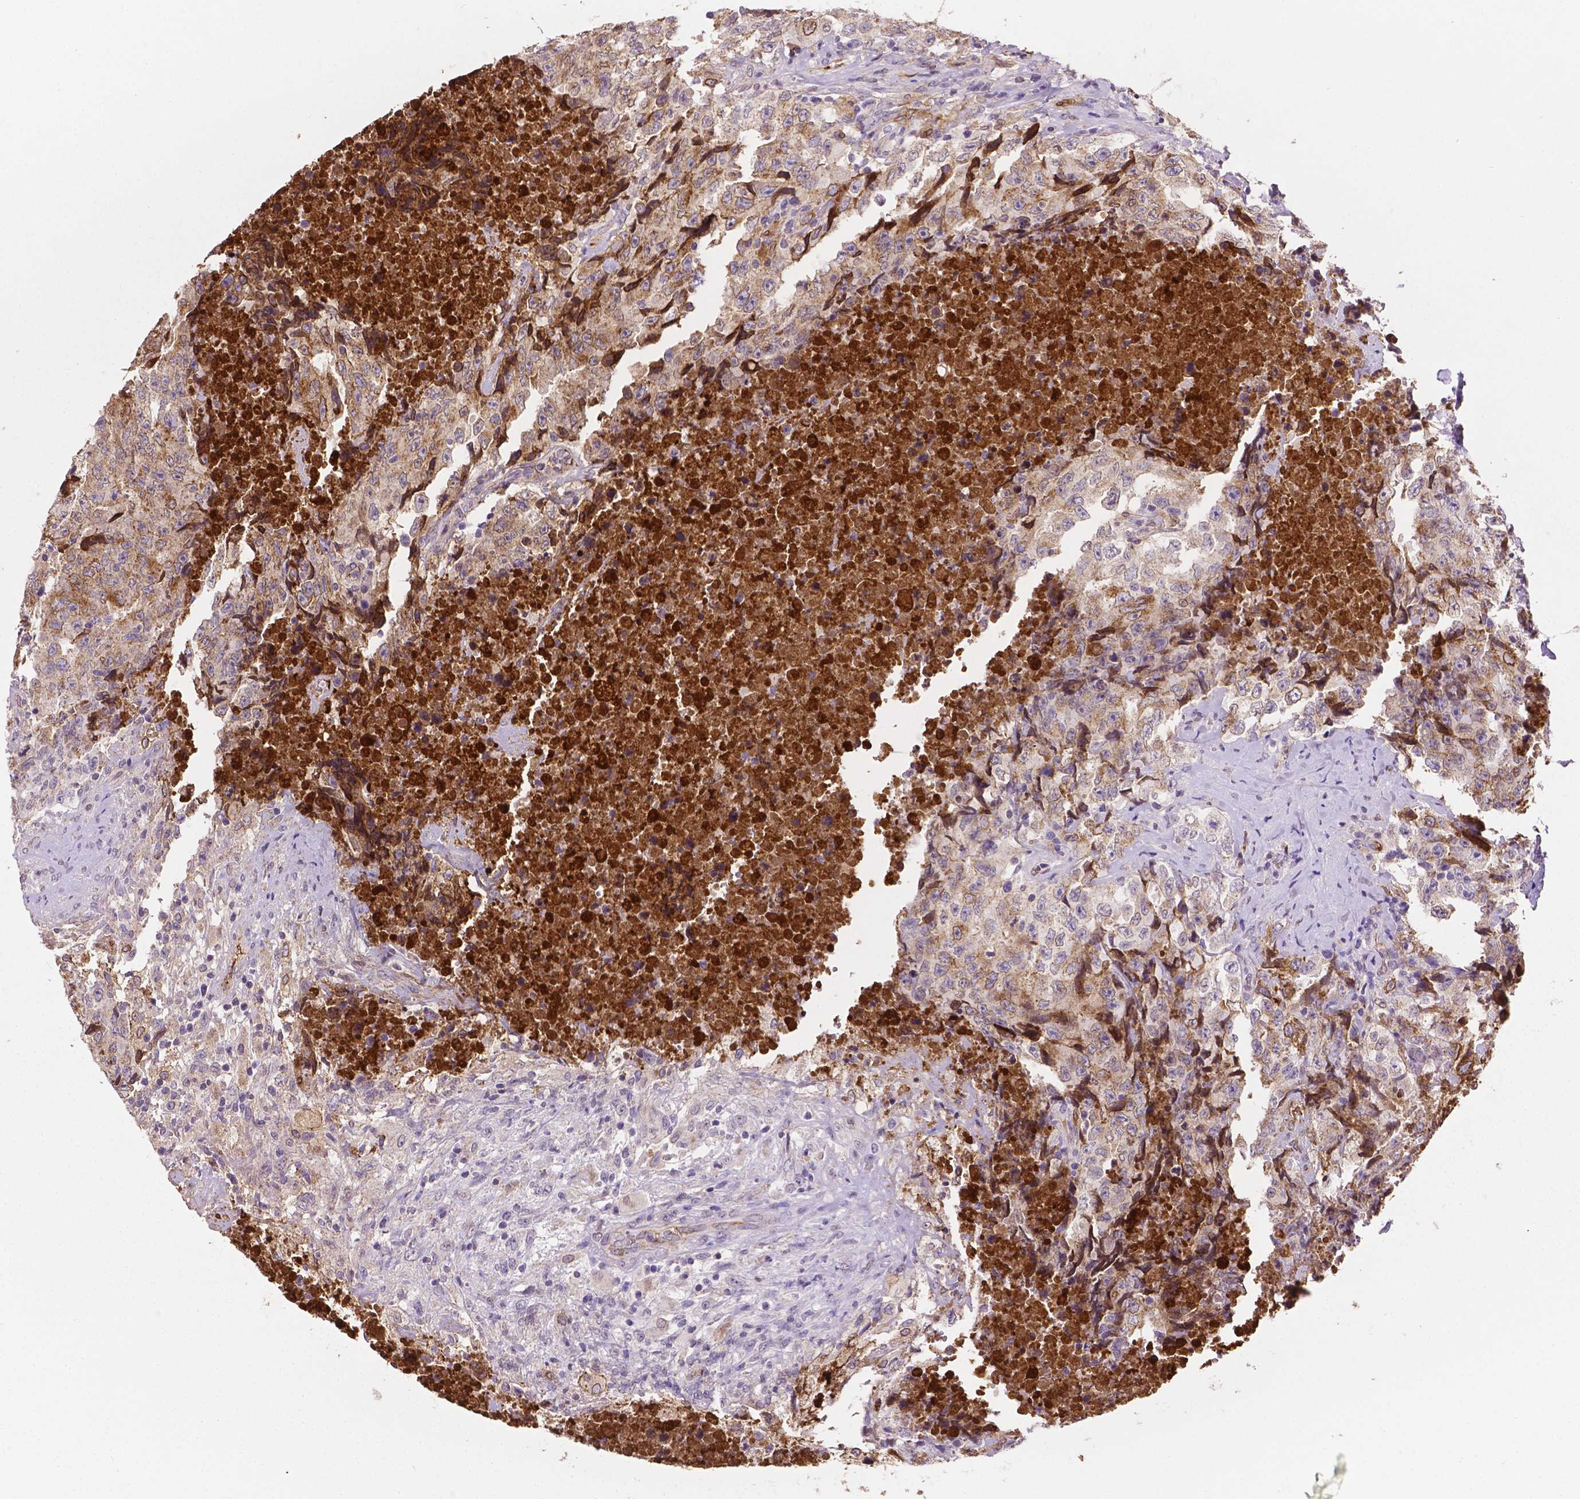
{"staining": {"intensity": "weak", "quantity": "25%-75%", "location": "cytoplasmic/membranous"}, "tissue": "testis cancer", "cell_type": "Tumor cells", "image_type": "cancer", "snomed": [{"axis": "morphology", "description": "Carcinoma, Embryonal, NOS"}, {"axis": "topography", "description": "Testis"}], "caption": "Brown immunohistochemical staining in testis cancer displays weak cytoplasmic/membranous expression in about 25%-75% of tumor cells. (Stains: DAB in brown, nuclei in blue, Microscopy: brightfield microscopy at high magnification).", "gene": "APOE", "patient": {"sex": "male", "age": 24}}